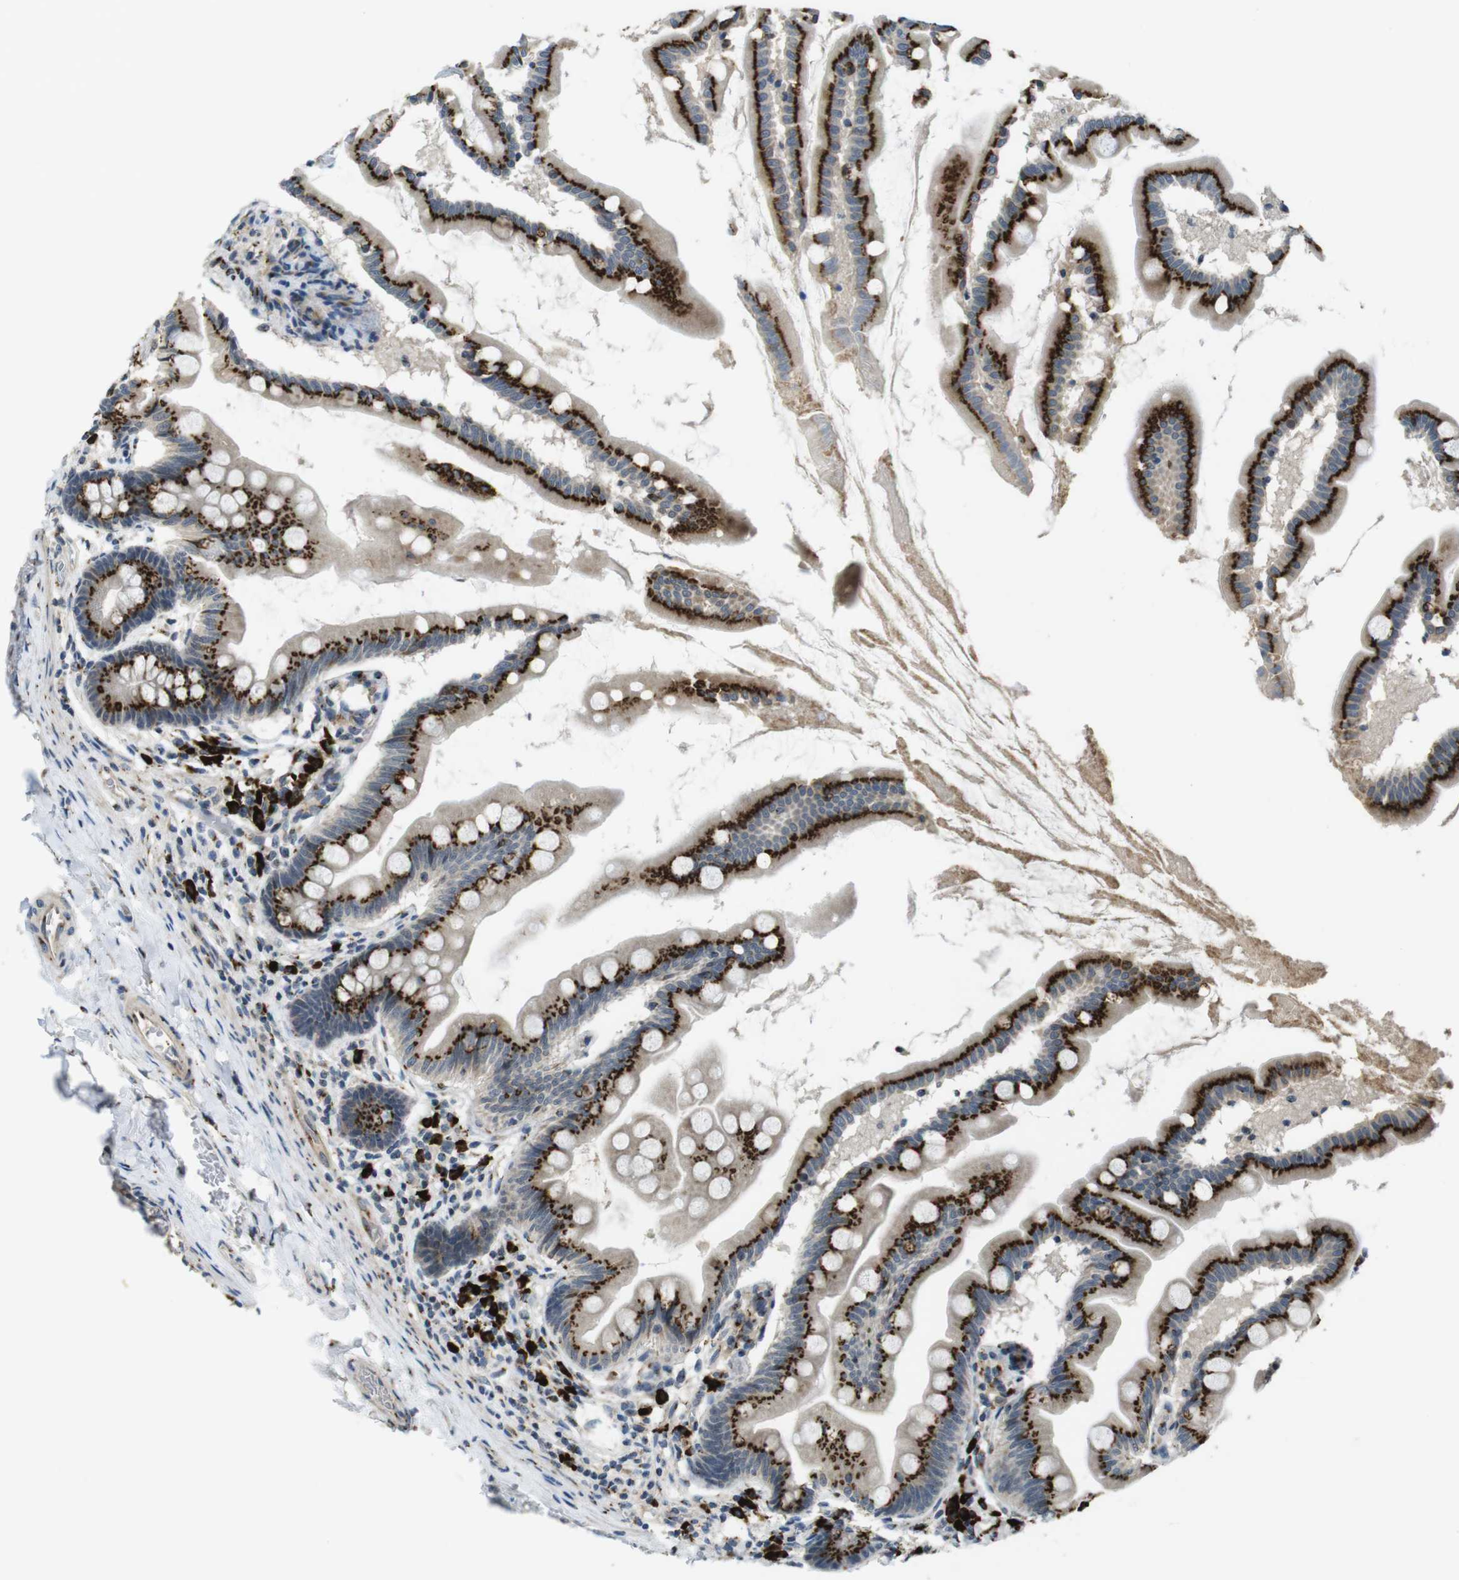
{"staining": {"intensity": "strong", "quantity": ">75%", "location": "cytoplasmic/membranous"}, "tissue": "small intestine", "cell_type": "Glandular cells", "image_type": "normal", "snomed": [{"axis": "morphology", "description": "Normal tissue, NOS"}, {"axis": "topography", "description": "Small intestine"}], "caption": "The immunohistochemical stain highlights strong cytoplasmic/membranous staining in glandular cells of unremarkable small intestine. (DAB IHC, brown staining for protein, blue staining for nuclei).", "gene": "ZFPL1", "patient": {"sex": "female", "age": 56}}